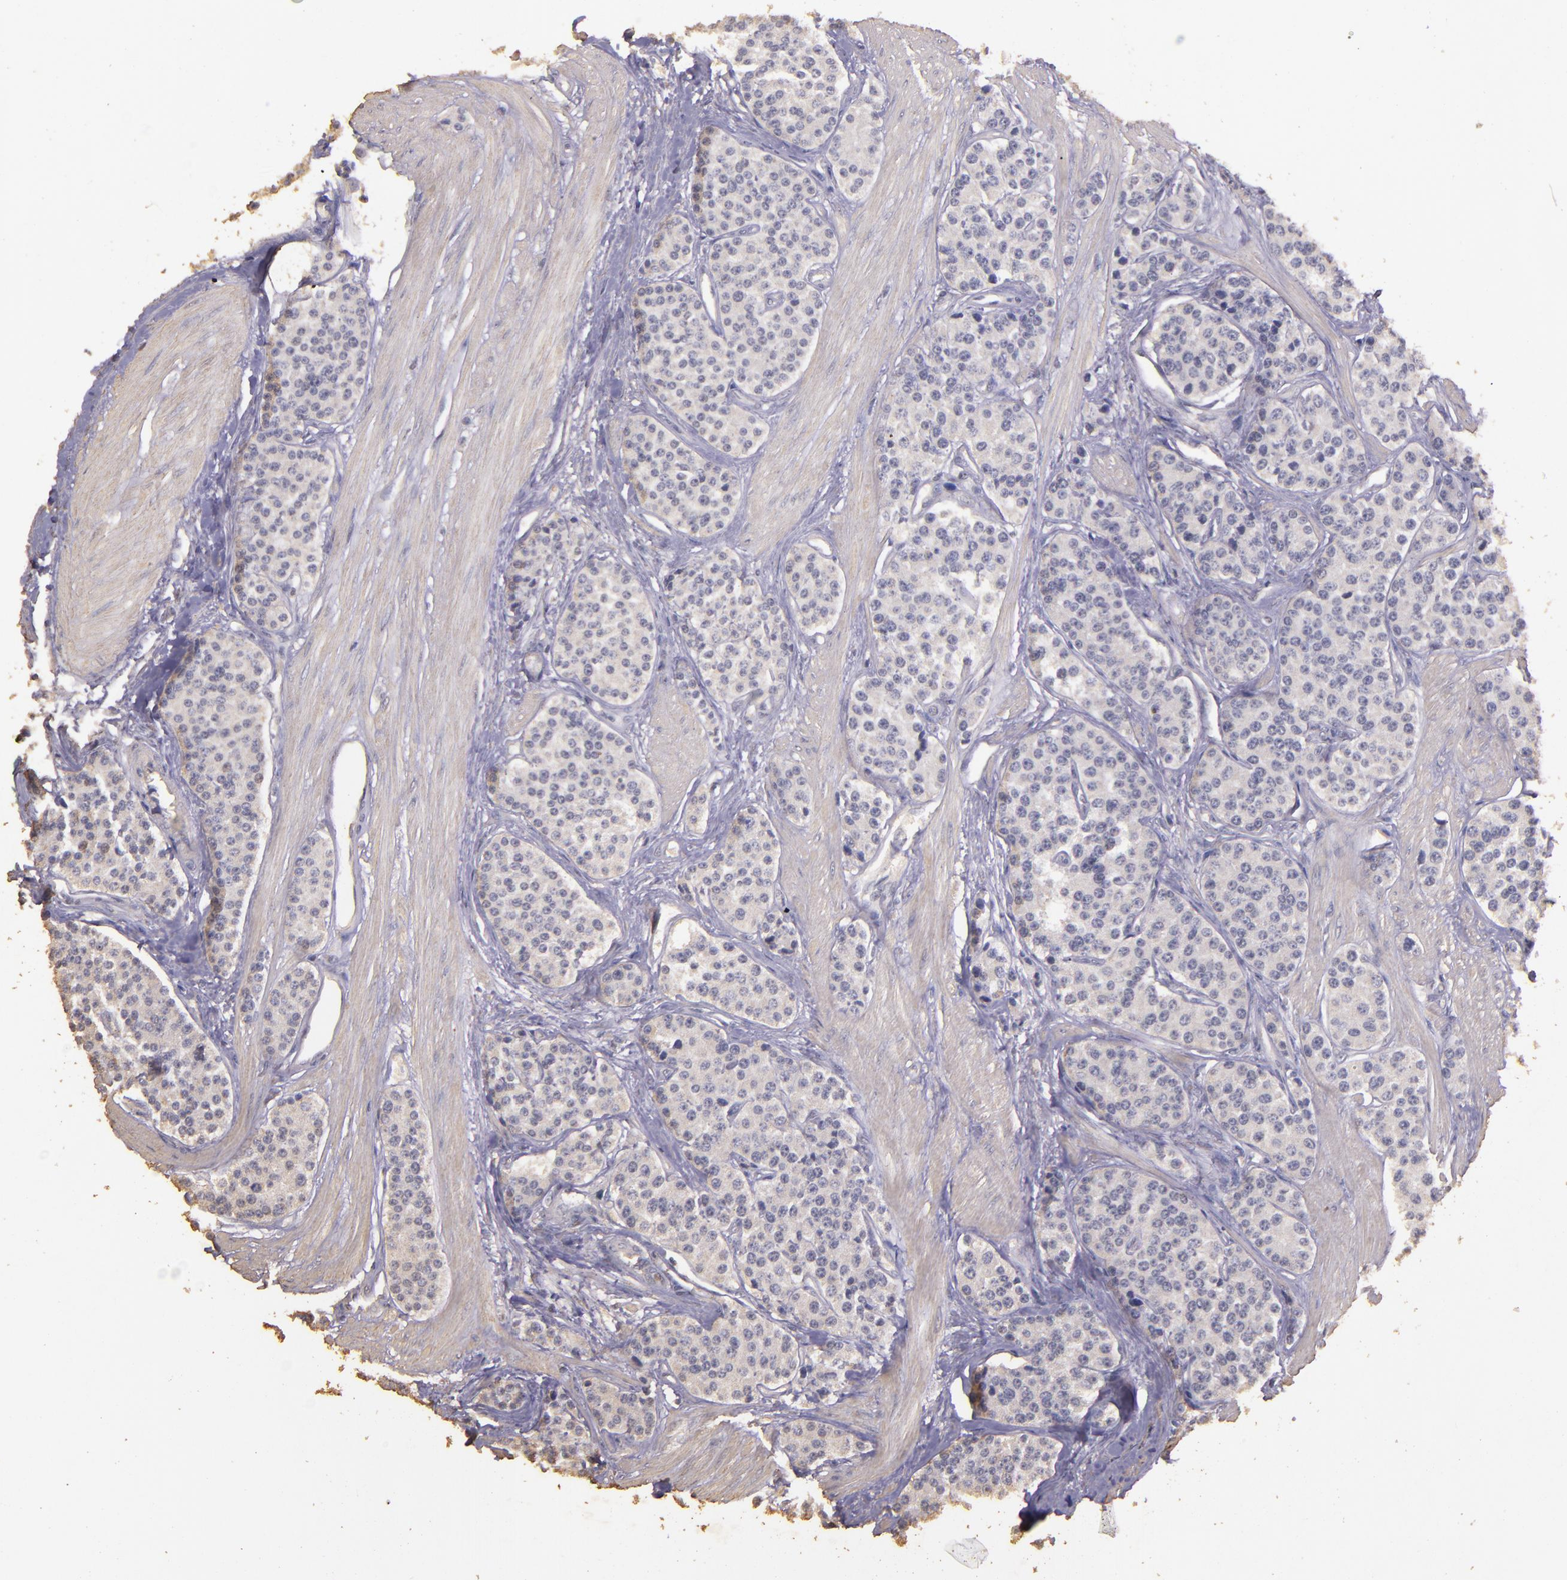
{"staining": {"intensity": "negative", "quantity": "none", "location": "none"}, "tissue": "carcinoid", "cell_type": "Tumor cells", "image_type": "cancer", "snomed": [{"axis": "morphology", "description": "Carcinoid, malignant, NOS"}, {"axis": "topography", "description": "Stomach"}], "caption": "Tumor cells are negative for brown protein staining in carcinoid. The staining is performed using DAB (3,3'-diaminobenzidine) brown chromogen with nuclei counter-stained in using hematoxylin.", "gene": "BCL2L13", "patient": {"sex": "female", "age": 76}}